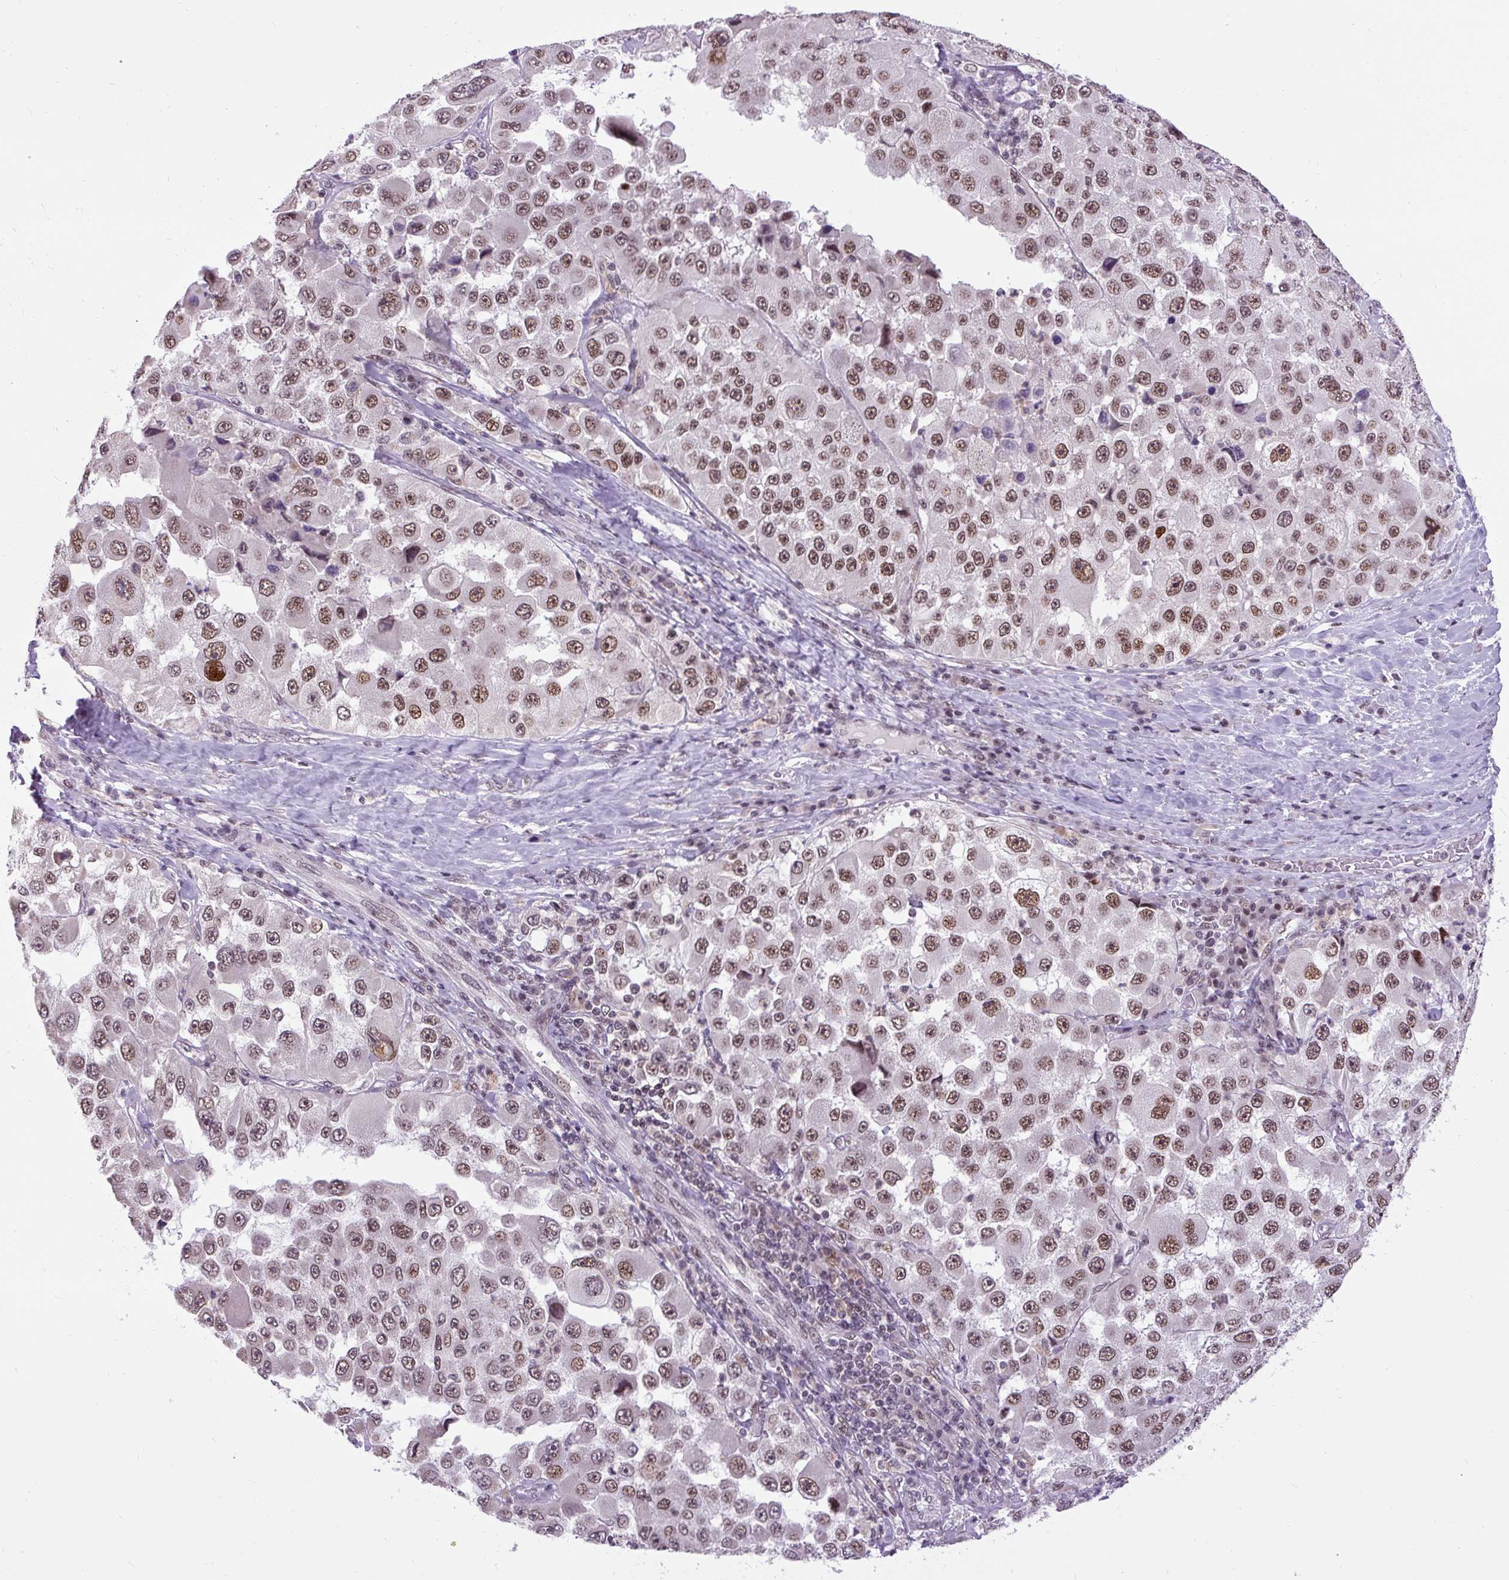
{"staining": {"intensity": "moderate", "quantity": ">75%", "location": "nuclear"}, "tissue": "melanoma", "cell_type": "Tumor cells", "image_type": "cancer", "snomed": [{"axis": "morphology", "description": "Malignant melanoma, Metastatic site"}, {"axis": "topography", "description": "Lymph node"}], "caption": "Malignant melanoma (metastatic site) stained with IHC shows moderate nuclear staining in about >75% of tumor cells.", "gene": "ZNF672", "patient": {"sex": "male", "age": 62}}